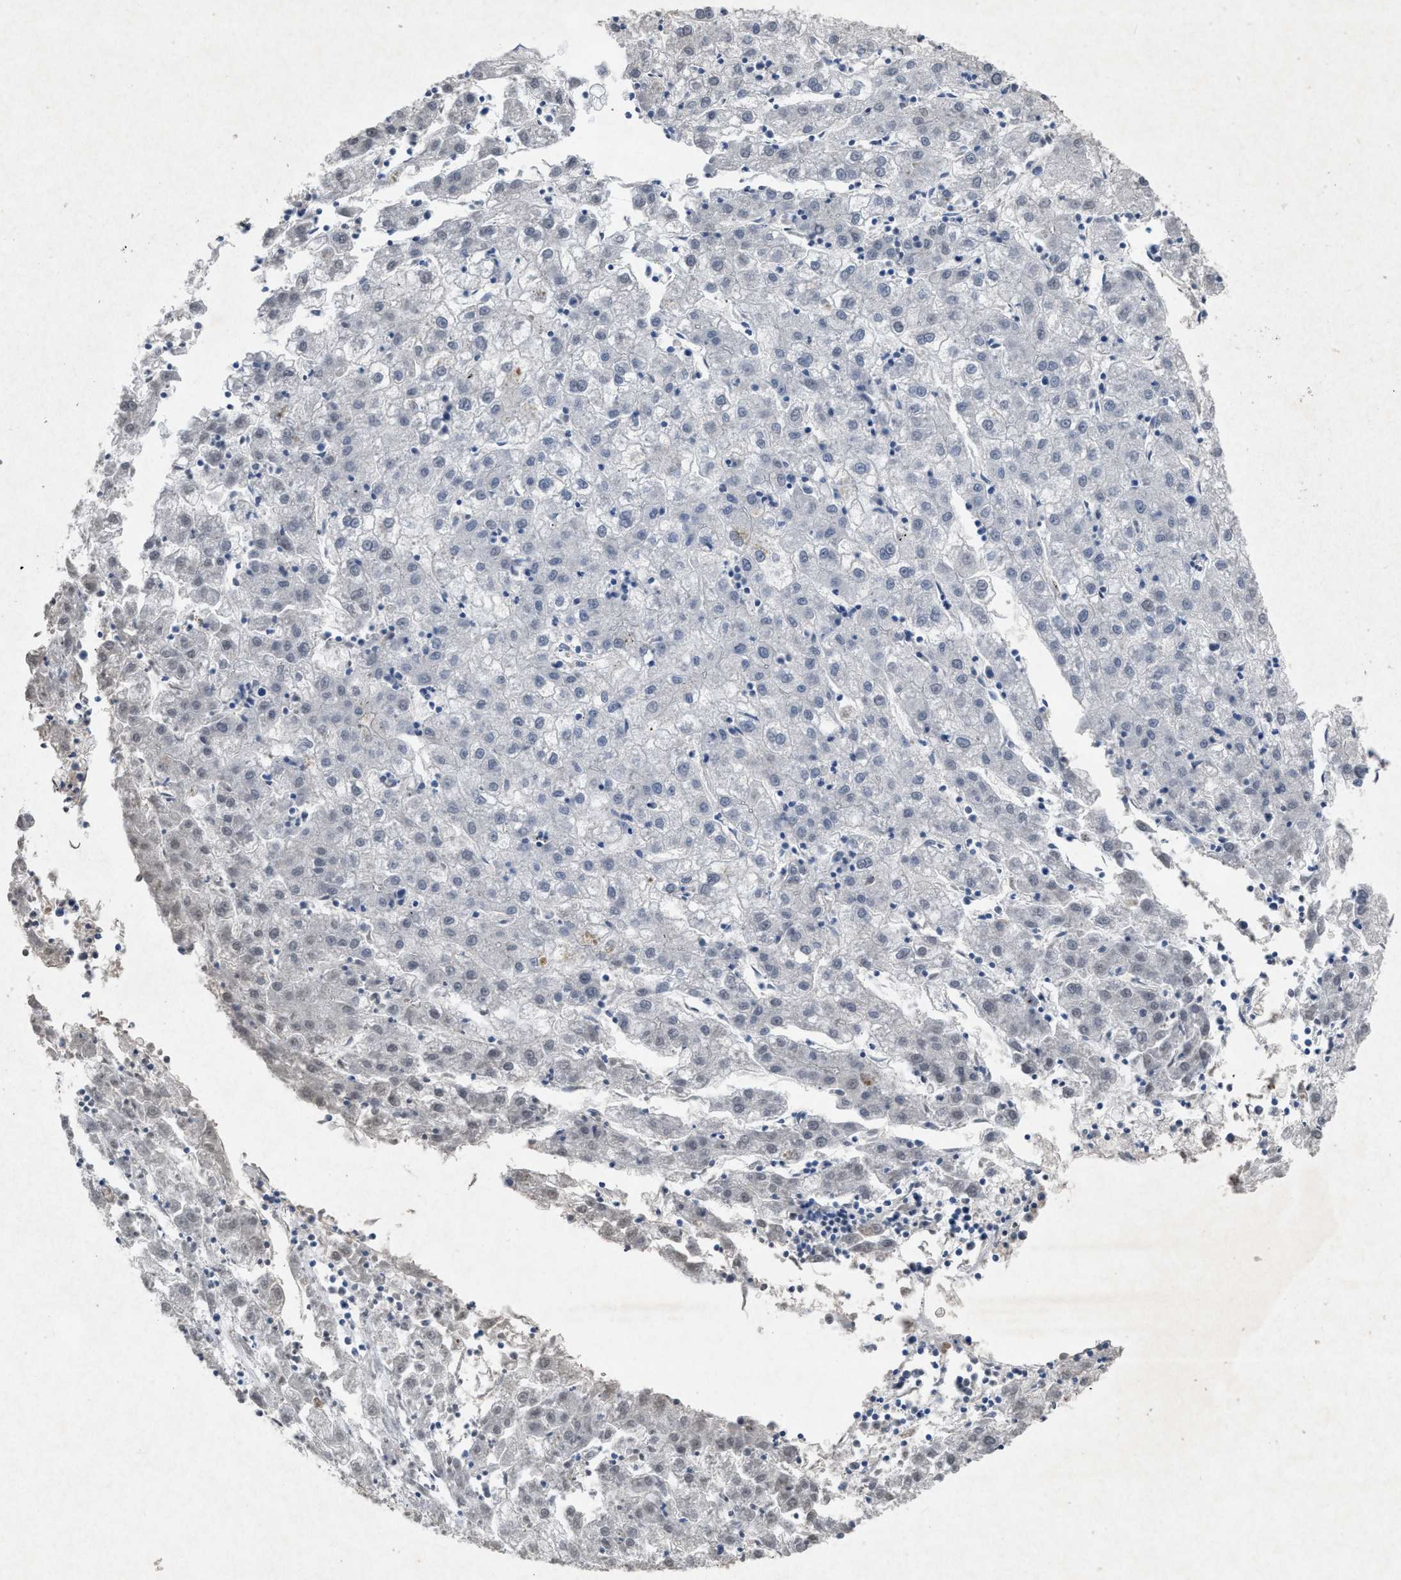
{"staining": {"intensity": "negative", "quantity": "none", "location": "none"}, "tissue": "liver cancer", "cell_type": "Tumor cells", "image_type": "cancer", "snomed": [{"axis": "morphology", "description": "Carcinoma, Hepatocellular, NOS"}, {"axis": "topography", "description": "Liver"}], "caption": "A photomicrograph of liver cancer stained for a protein shows no brown staining in tumor cells.", "gene": "PDGFRA", "patient": {"sex": "male", "age": 72}}